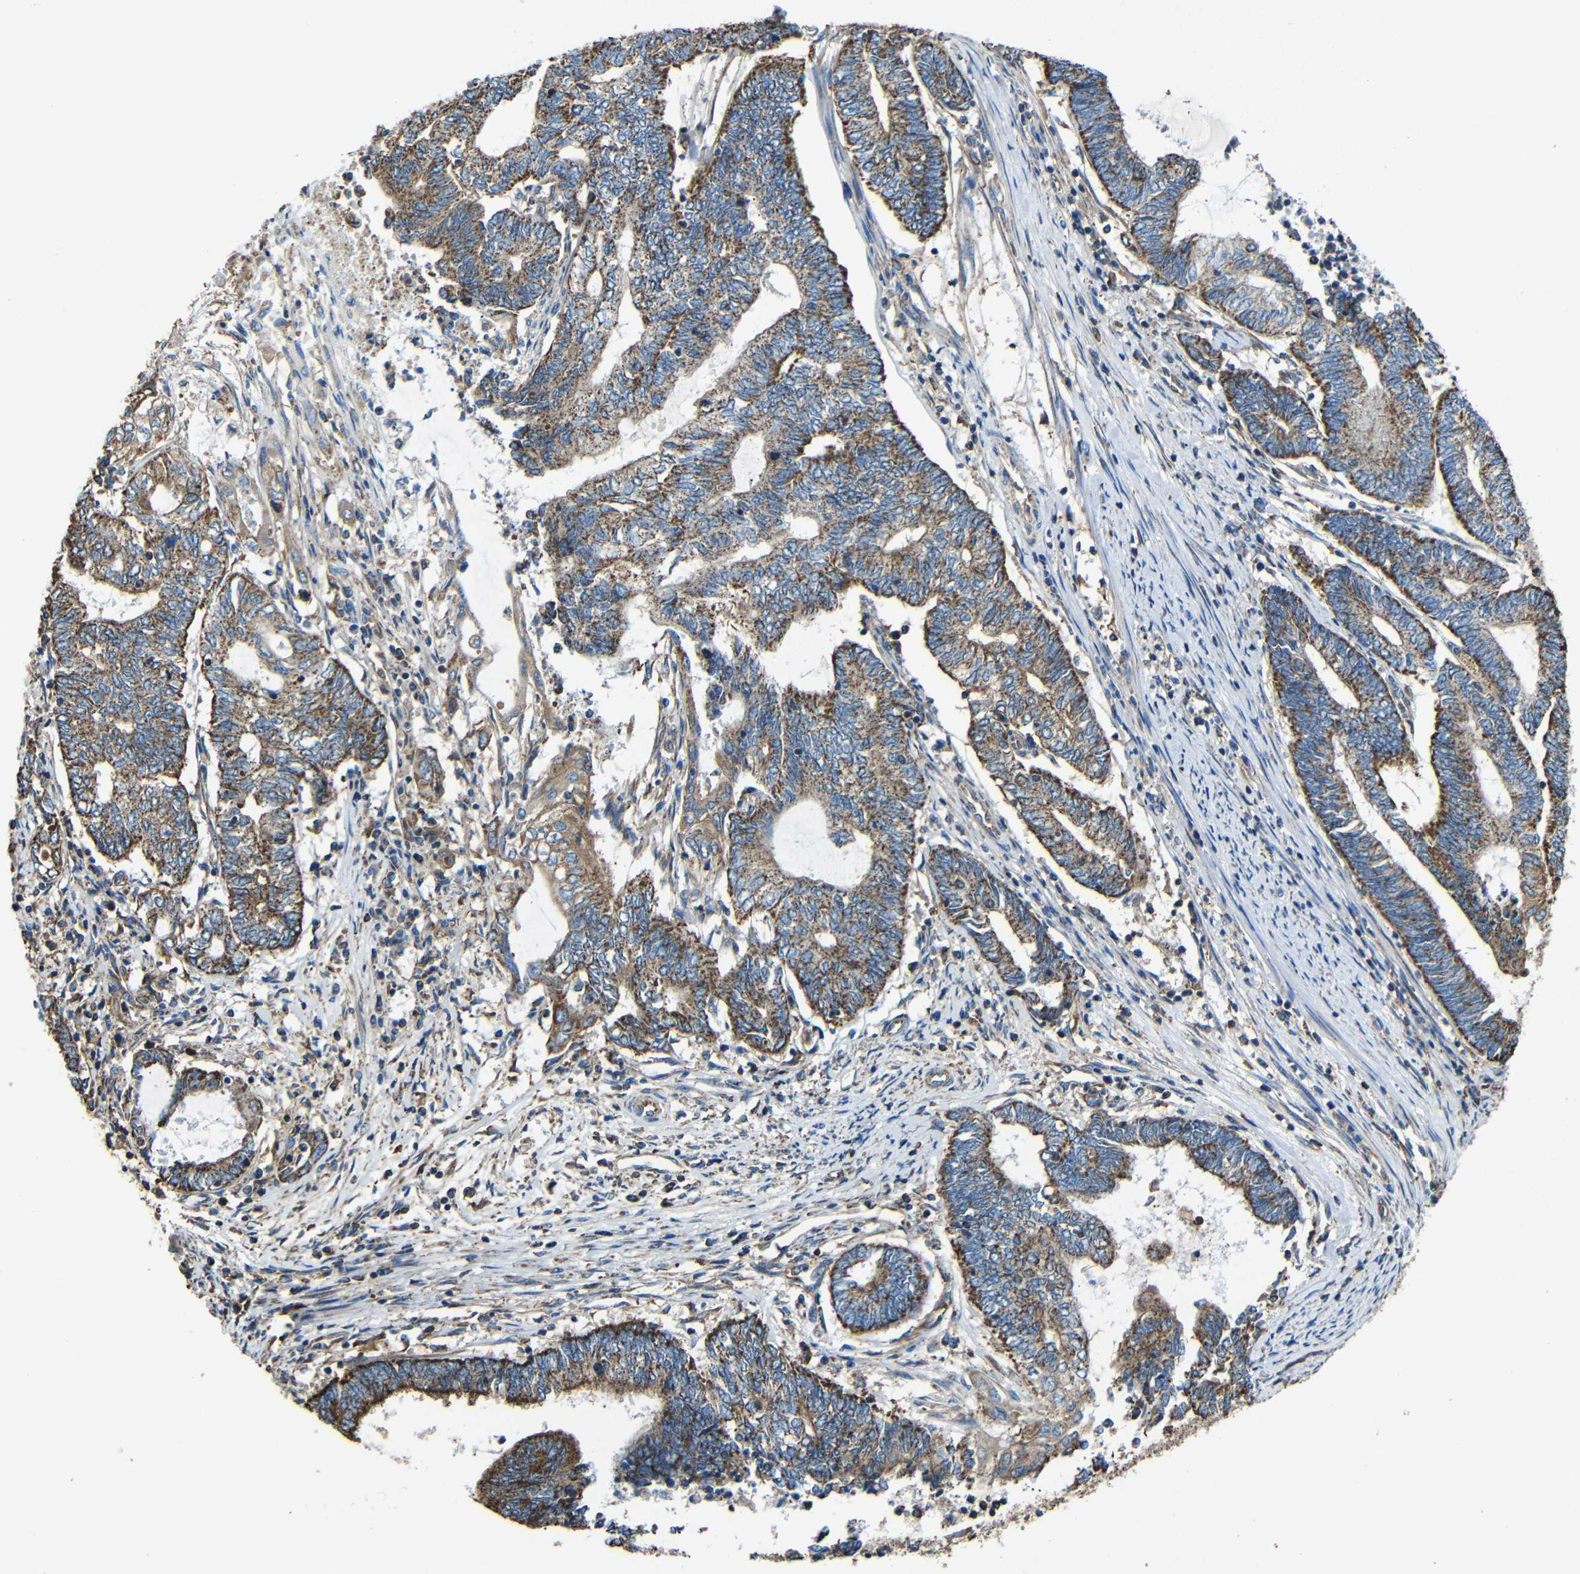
{"staining": {"intensity": "strong", "quantity": ">75%", "location": "cytoplasmic/membranous"}, "tissue": "endometrial cancer", "cell_type": "Tumor cells", "image_type": "cancer", "snomed": [{"axis": "morphology", "description": "Adenocarcinoma, NOS"}, {"axis": "topography", "description": "Uterus"}, {"axis": "topography", "description": "Endometrium"}], "caption": "Immunohistochemical staining of adenocarcinoma (endometrial) reveals strong cytoplasmic/membranous protein staining in approximately >75% of tumor cells. (Stains: DAB (3,3'-diaminobenzidine) in brown, nuclei in blue, Microscopy: brightfield microscopy at high magnification).", "gene": "INTS6L", "patient": {"sex": "female", "age": 70}}